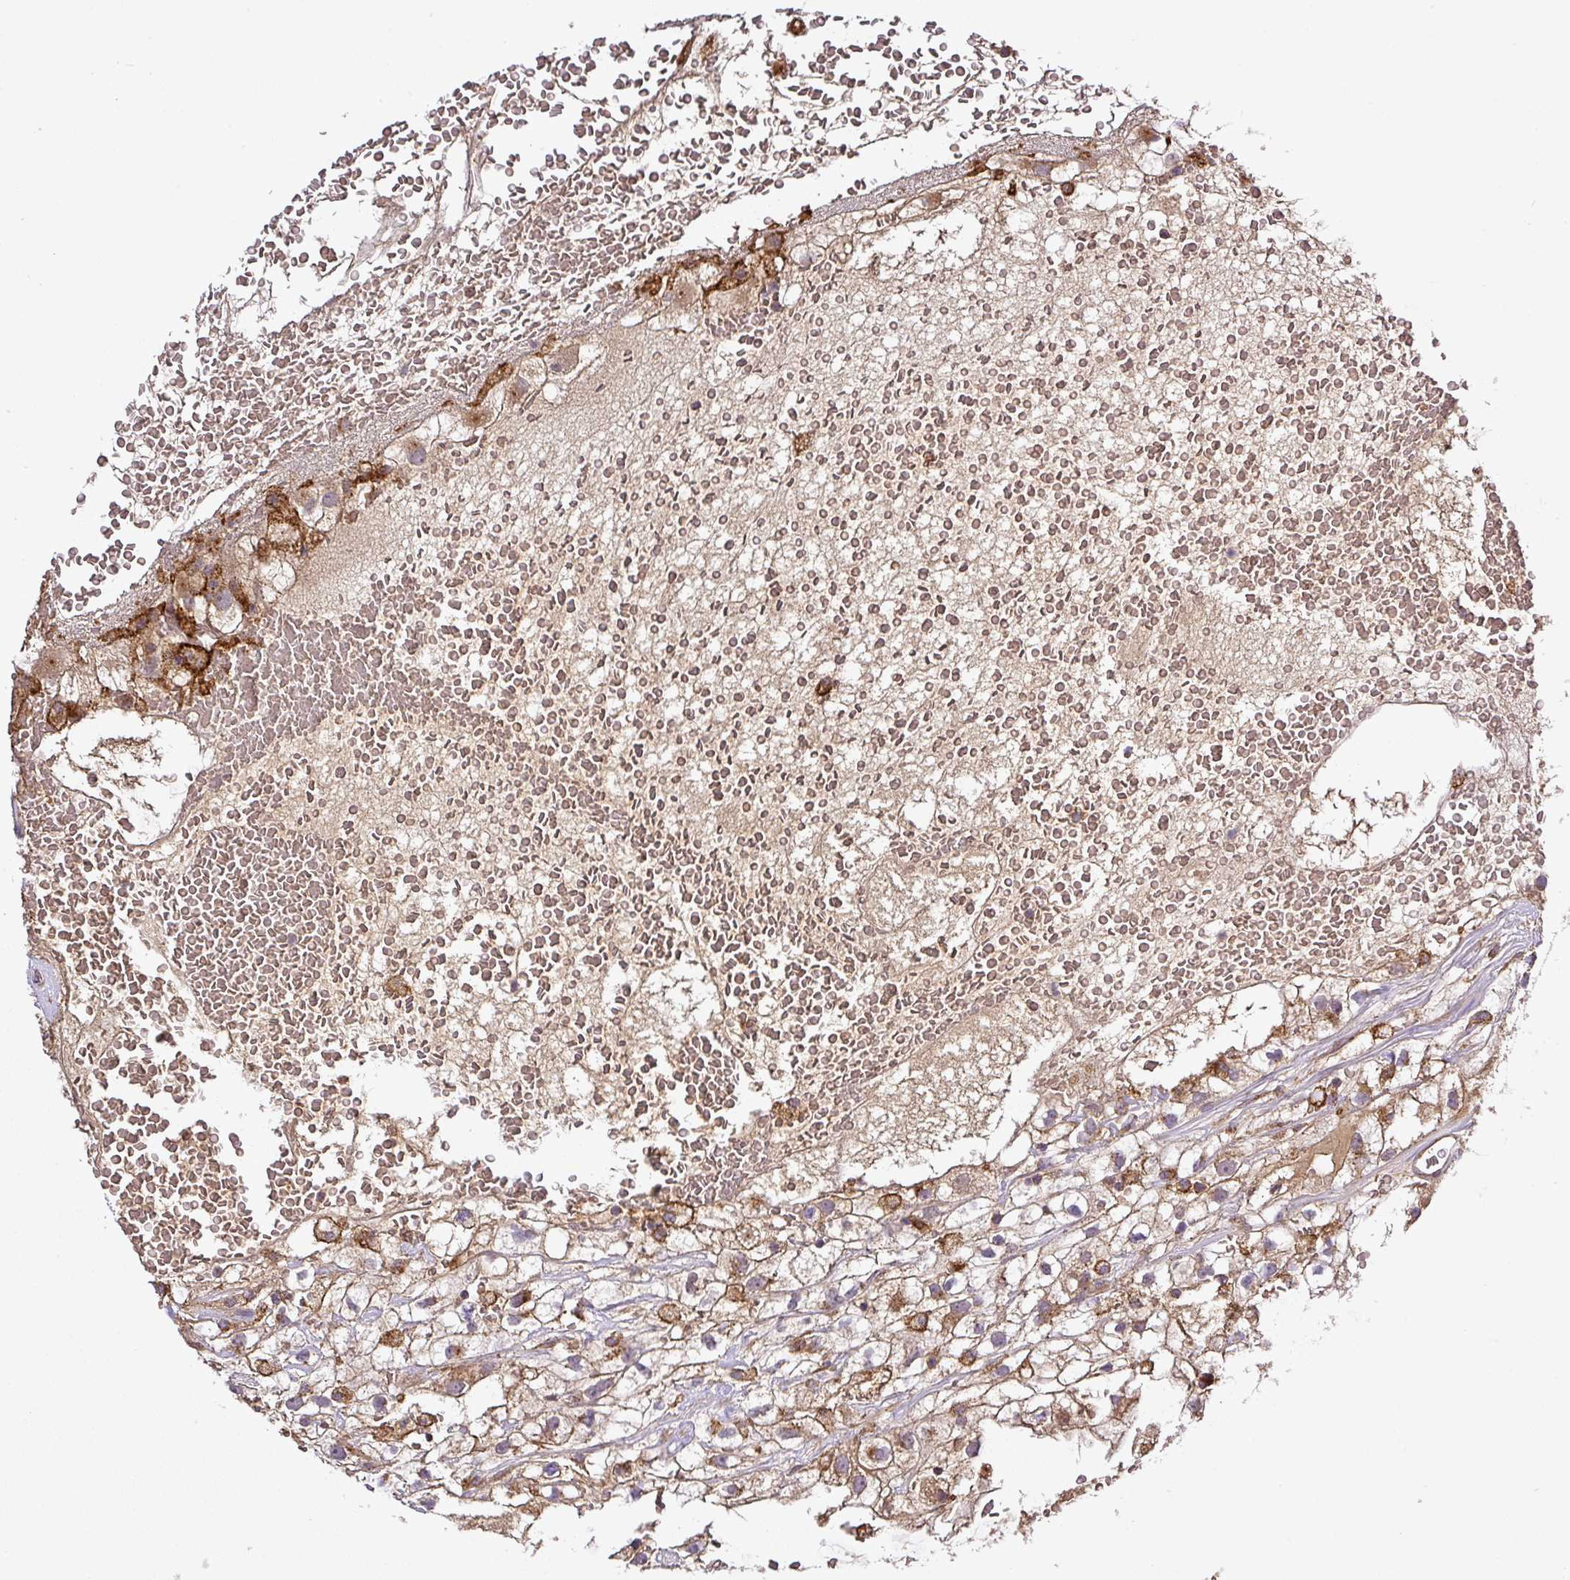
{"staining": {"intensity": "moderate", "quantity": ">75%", "location": "cytoplasmic/membranous"}, "tissue": "renal cancer", "cell_type": "Tumor cells", "image_type": "cancer", "snomed": [{"axis": "morphology", "description": "Adenocarcinoma, NOS"}, {"axis": "topography", "description": "Kidney"}], "caption": "Approximately >75% of tumor cells in renal cancer display moderate cytoplasmic/membranous protein staining as visualized by brown immunohistochemical staining.", "gene": "ZNF513", "patient": {"sex": "male", "age": 59}}